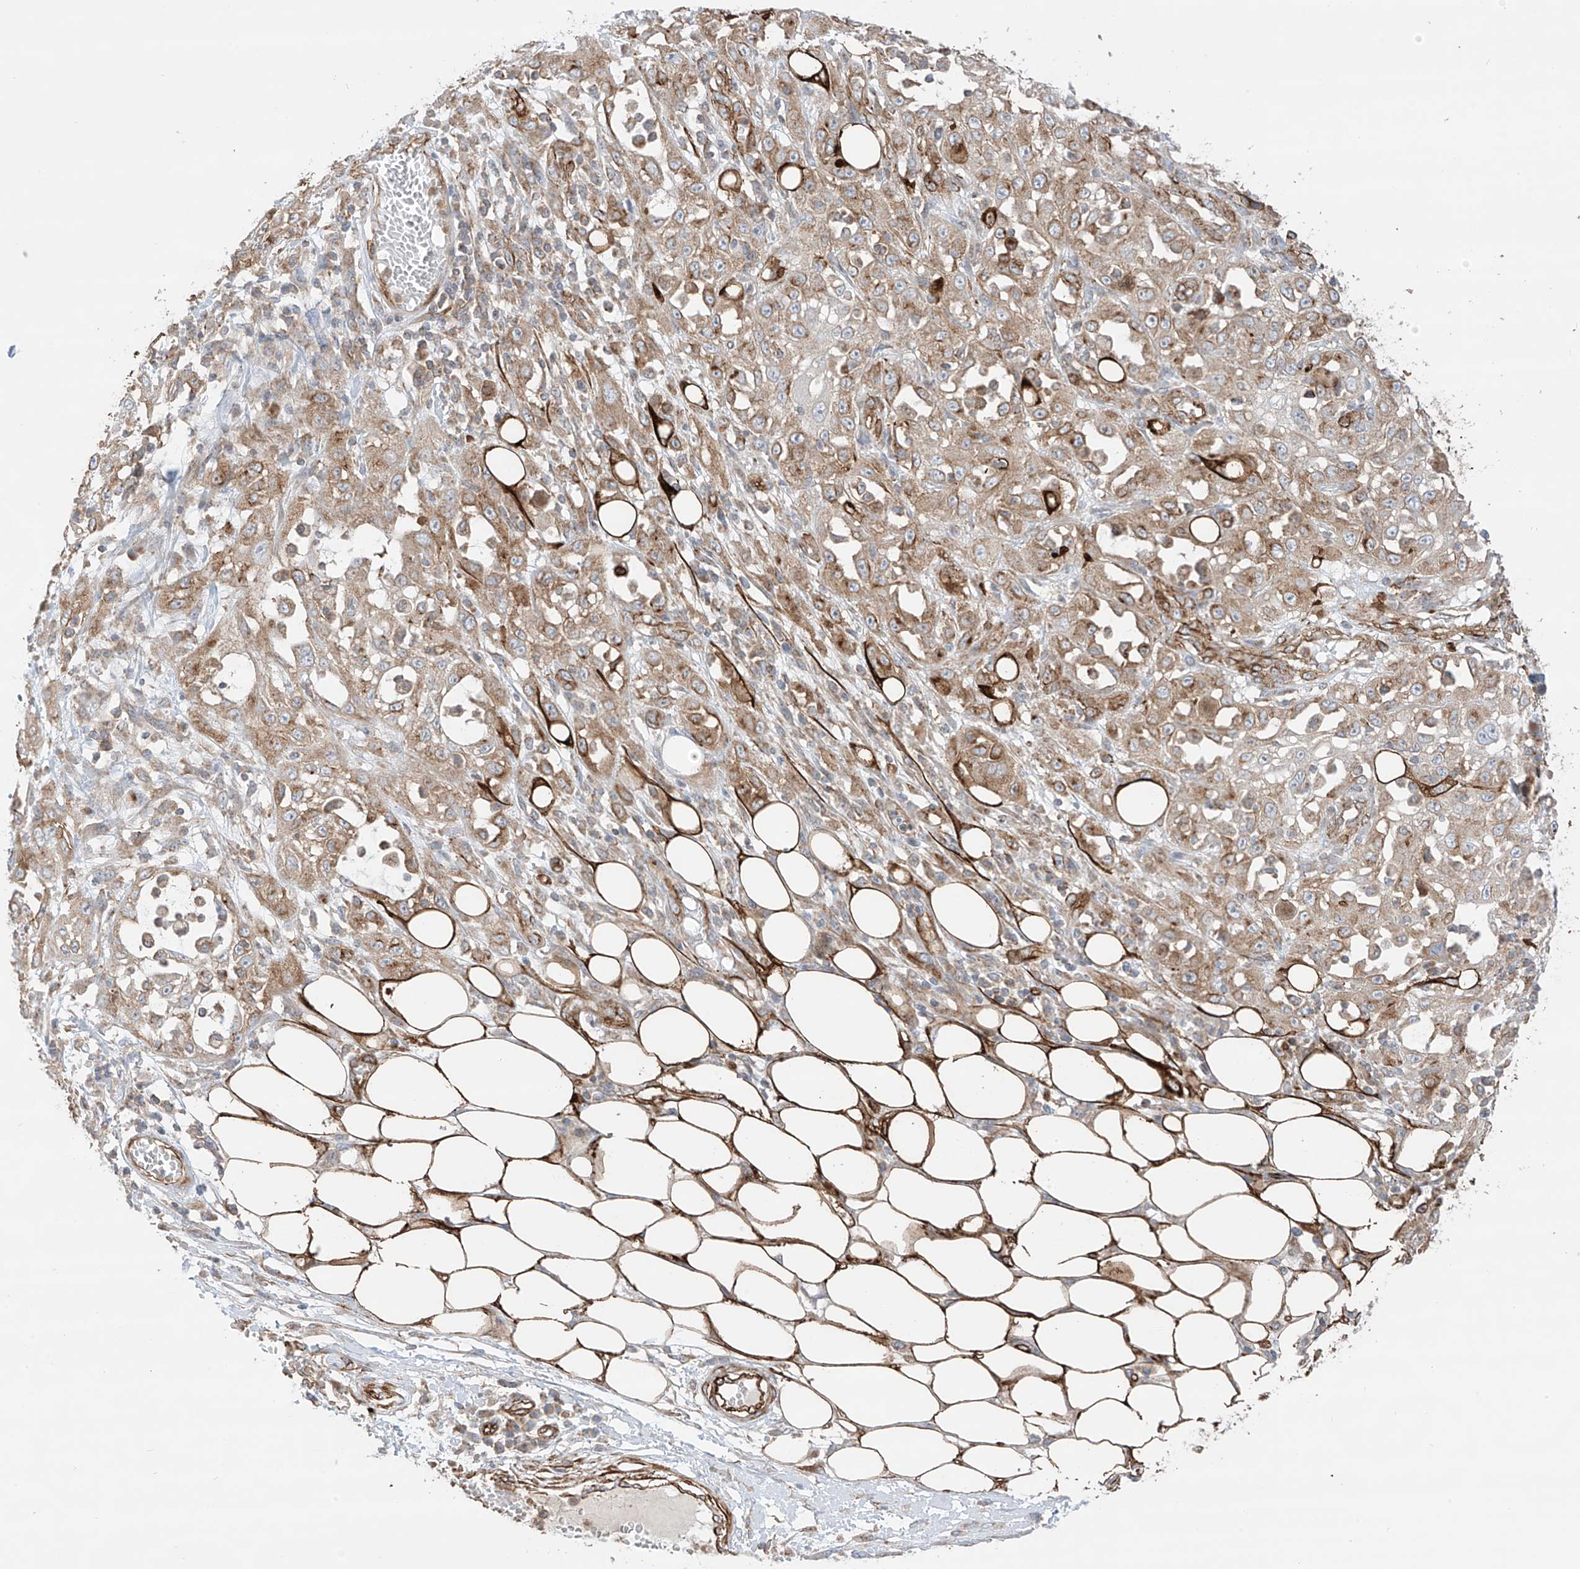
{"staining": {"intensity": "moderate", "quantity": ">75%", "location": "cytoplasmic/membranous"}, "tissue": "skin cancer", "cell_type": "Tumor cells", "image_type": "cancer", "snomed": [{"axis": "morphology", "description": "Squamous cell carcinoma, NOS"}, {"axis": "morphology", "description": "Squamous cell carcinoma, metastatic, NOS"}, {"axis": "topography", "description": "Skin"}, {"axis": "topography", "description": "Lymph node"}], "caption": "Moderate cytoplasmic/membranous expression is identified in approximately >75% of tumor cells in skin cancer (squamous cell carcinoma).", "gene": "ABCB7", "patient": {"sex": "male", "age": 75}}